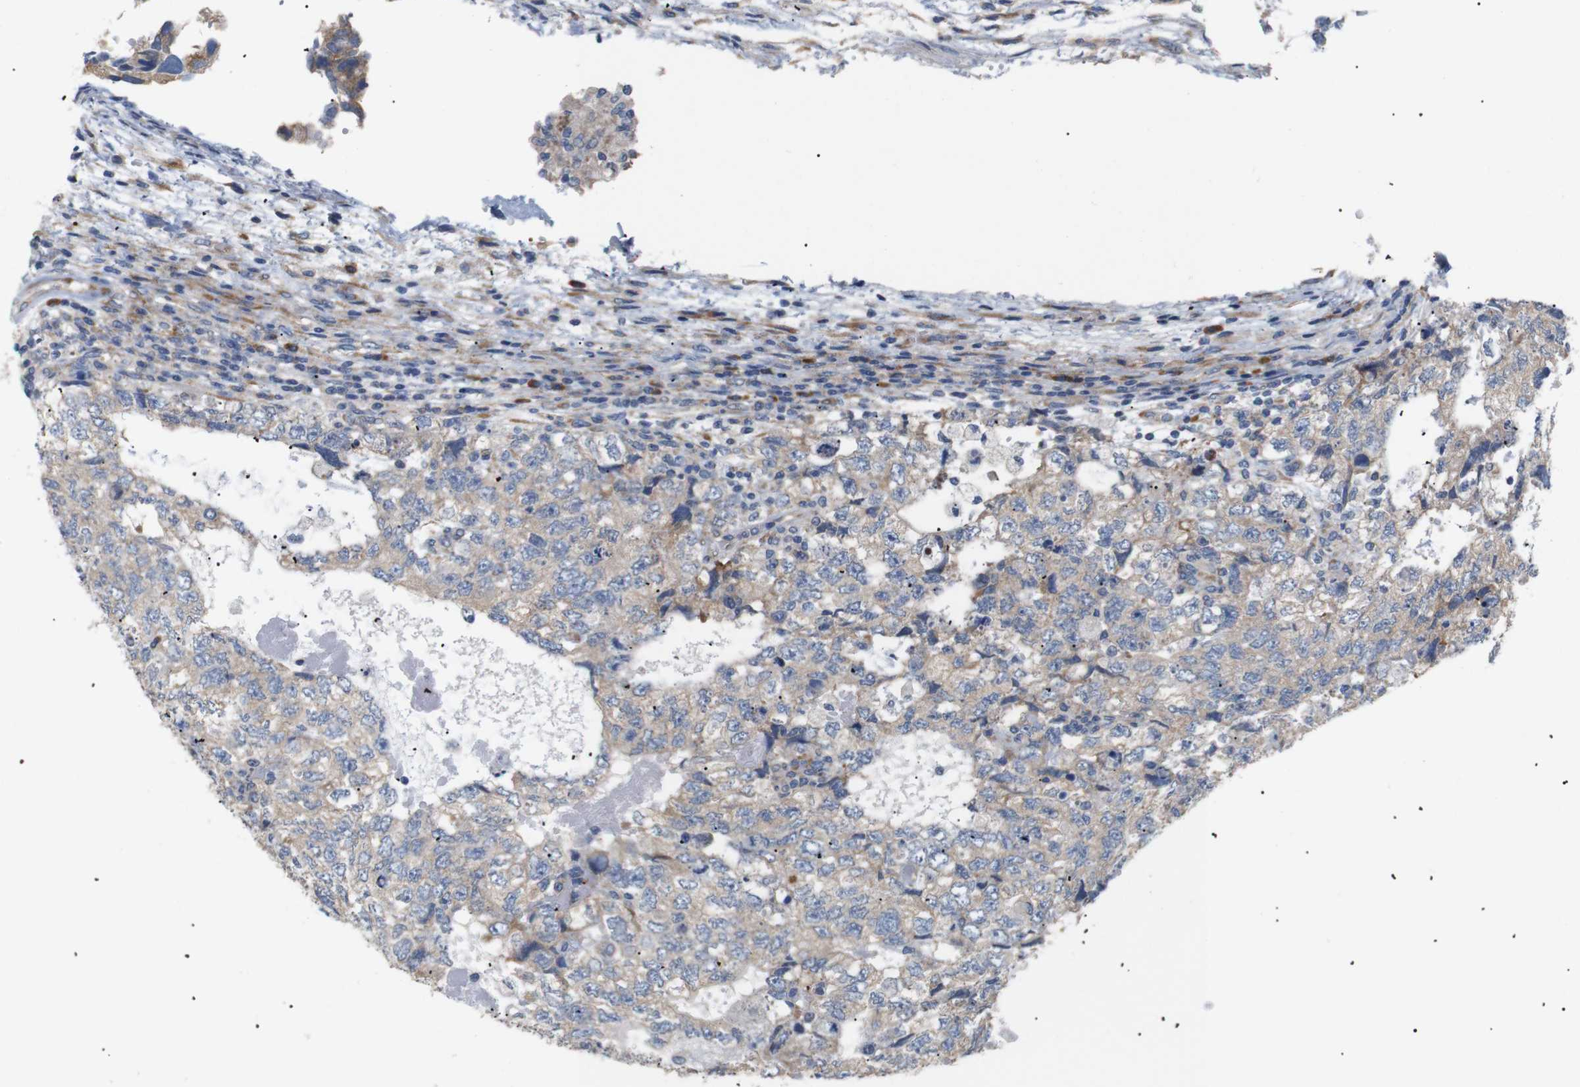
{"staining": {"intensity": "moderate", "quantity": ">75%", "location": "cytoplasmic/membranous"}, "tissue": "testis cancer", "cell_type": "Tumor cells", "image_type": "cancer", "snomed": [{"axis": "morphology", "description": "Carcinoma, Embryonal, NOS"}, {"axis": "topography", "description": "Testis"}], "caption": "This is an image of immunohistochemistry staining of embryonal carcinoma (testis), which shows moderate positivity in the cytoplasmic/membranous of tumor cells.", "gene": "TRIM5", "patient": {"sex": "male", "age": 36}}